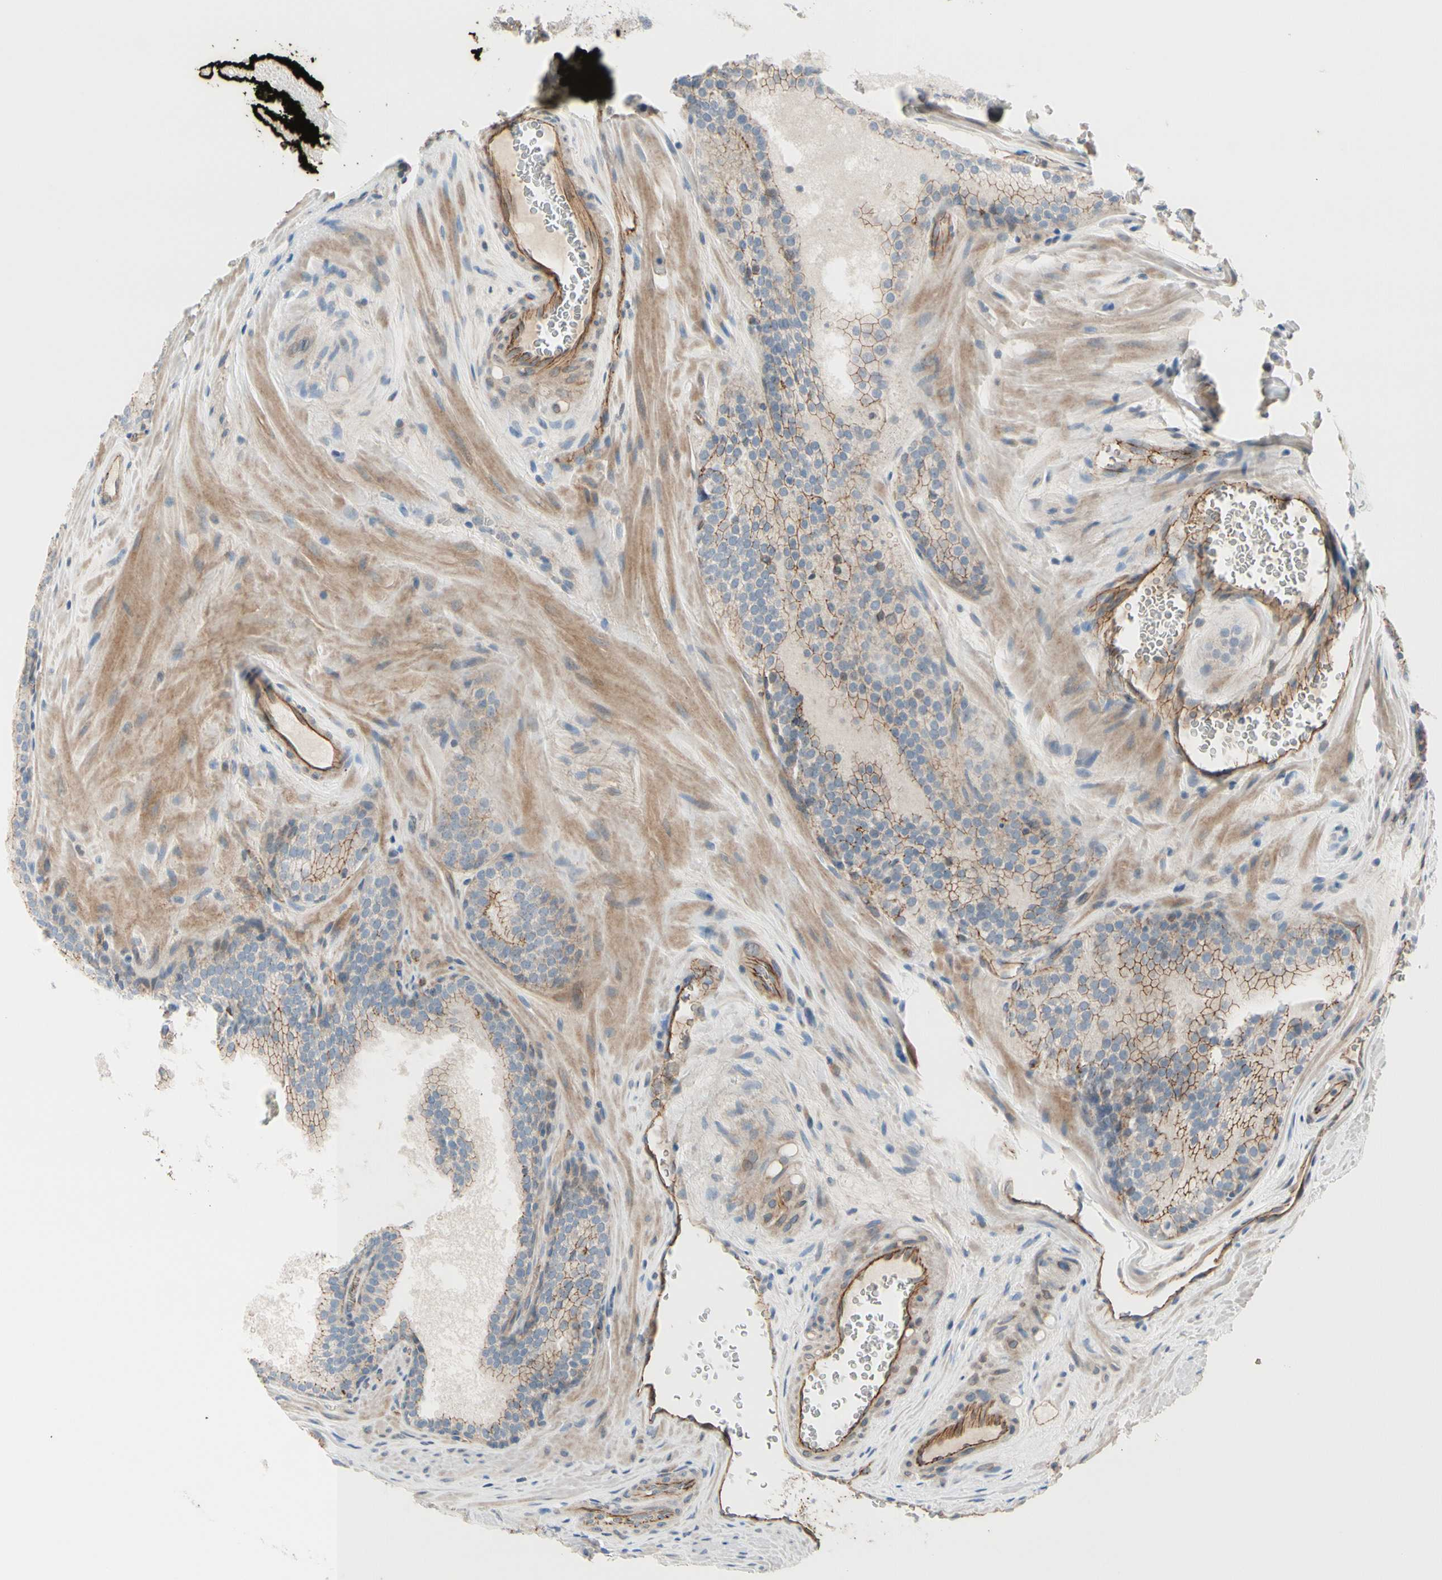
{"staining": {"intensity": "weak", "quantity": "25%-75%", "location": "cytoplasmic/membranous"}, "tissue": "prostate cancer", "cell_type": "Tumor cells", "image_type": "cancer", "snomed": [{"axis": "morphology", "description": "Adenocarcinoma, Low grade"}, {"axis": "topography", "description": "Prostate"}], "caption": "The image displays a brown stain indicating the presence of a protein in the cytoplasmic/membranous of tumor cells in prostate cancer (low-grade adenocarcinoma).", "gene": "TJP1", "patient": {"sex": "male", "age": 60}}